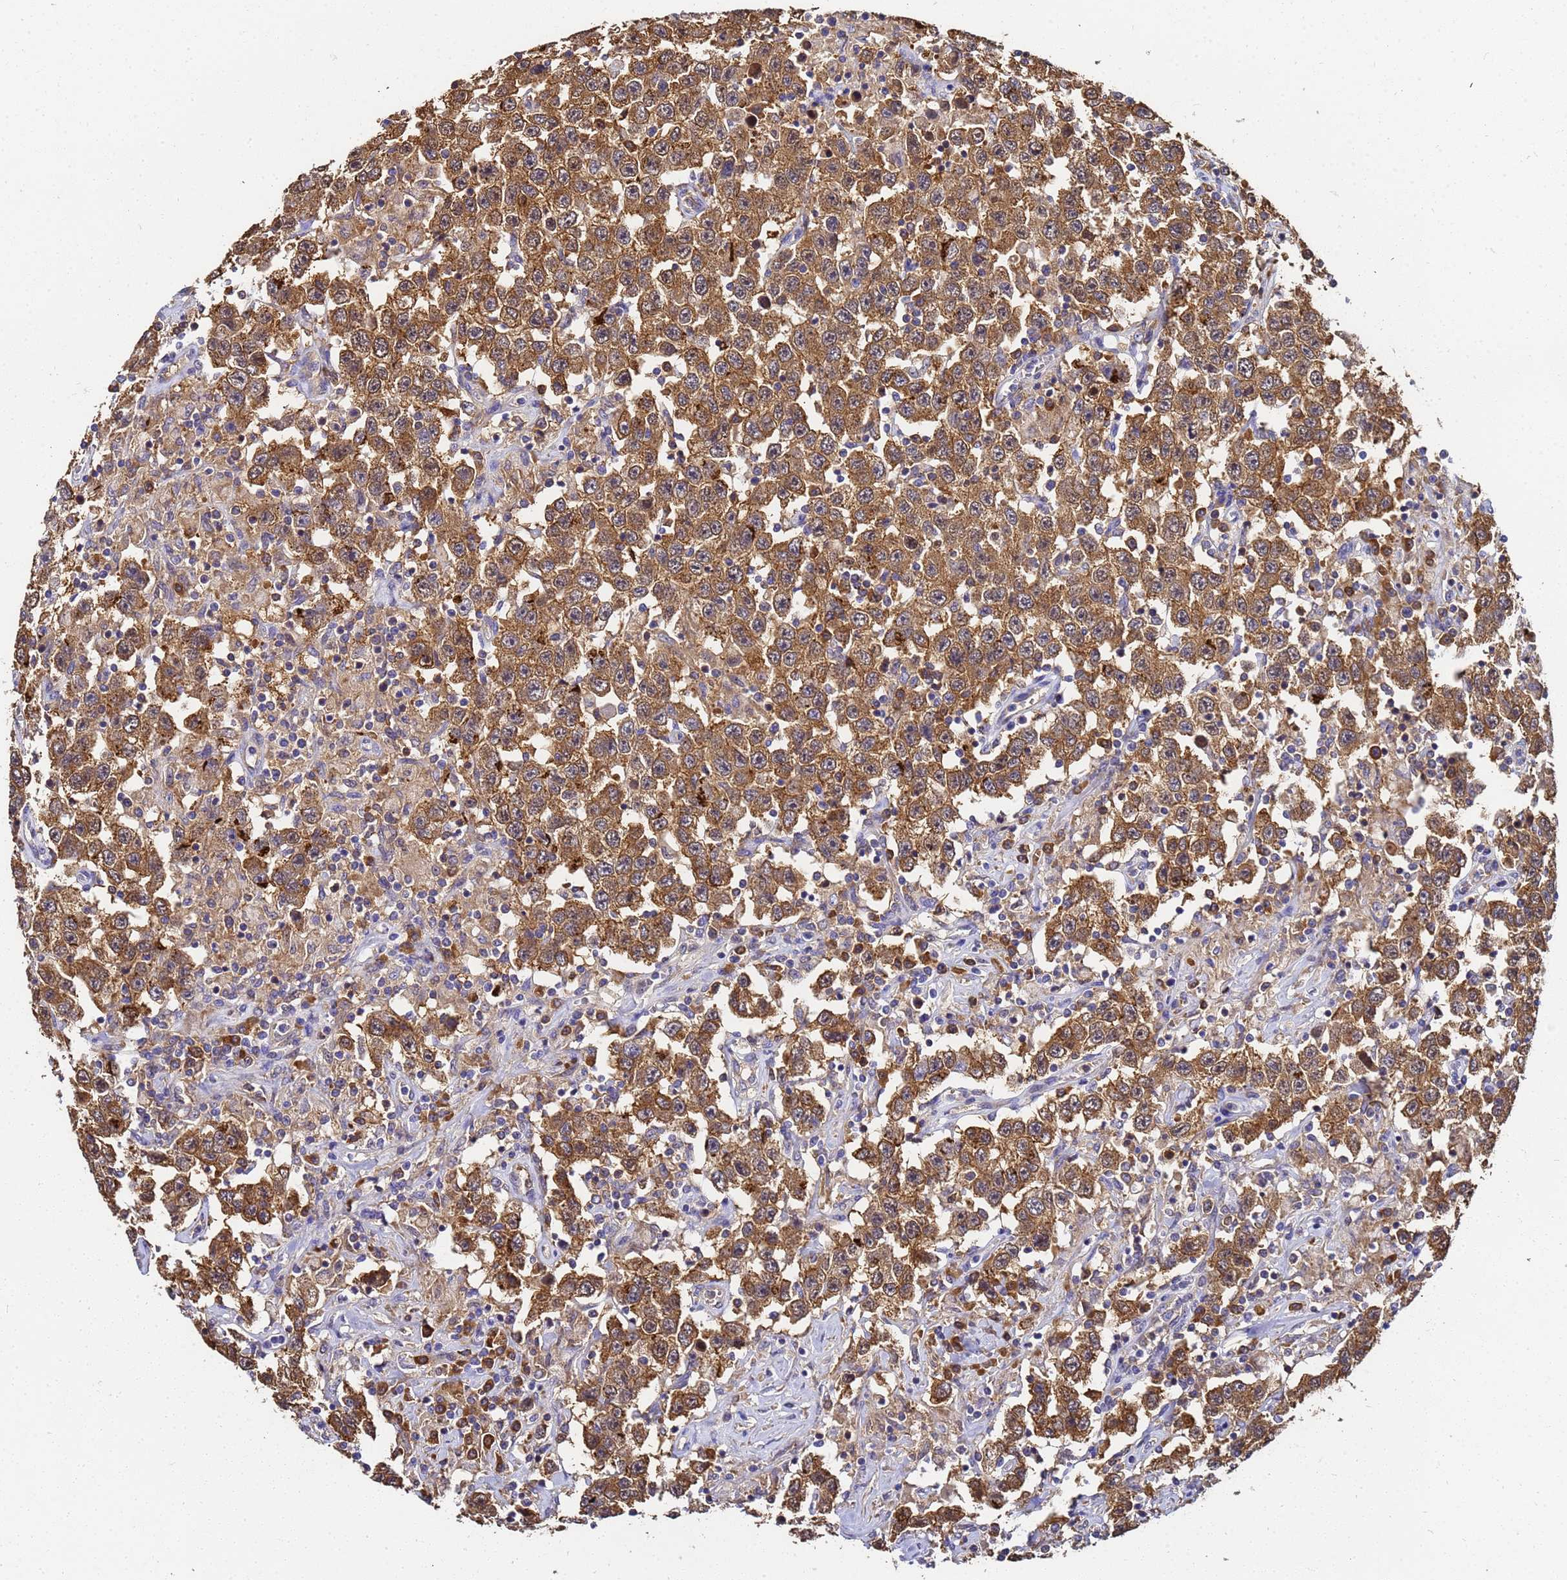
{"staining": {"intensity": "moderate", "quantity": ">75%", "location": "cytoplasmic/membranous"}, "tissue": "testis cancer", "cell_type": "Tumor cells", "image_type": "cancer", "snomed": [{"axis": "morphology", "description": "Seminoma, NOS"}, {"axis": "topography", "description": "Testis"}], "caption": "Immunohistochemical staining of human testis cancer demonstrates medium levels of moderate cytoplasmic/membranous expression in approximately >75% of tumor cells. Ihc stains the protein of interest in brown and the nuclei are stained blue.", "gene": "NME1-NME2", "patient": {"sex": "male", "age": 41}}